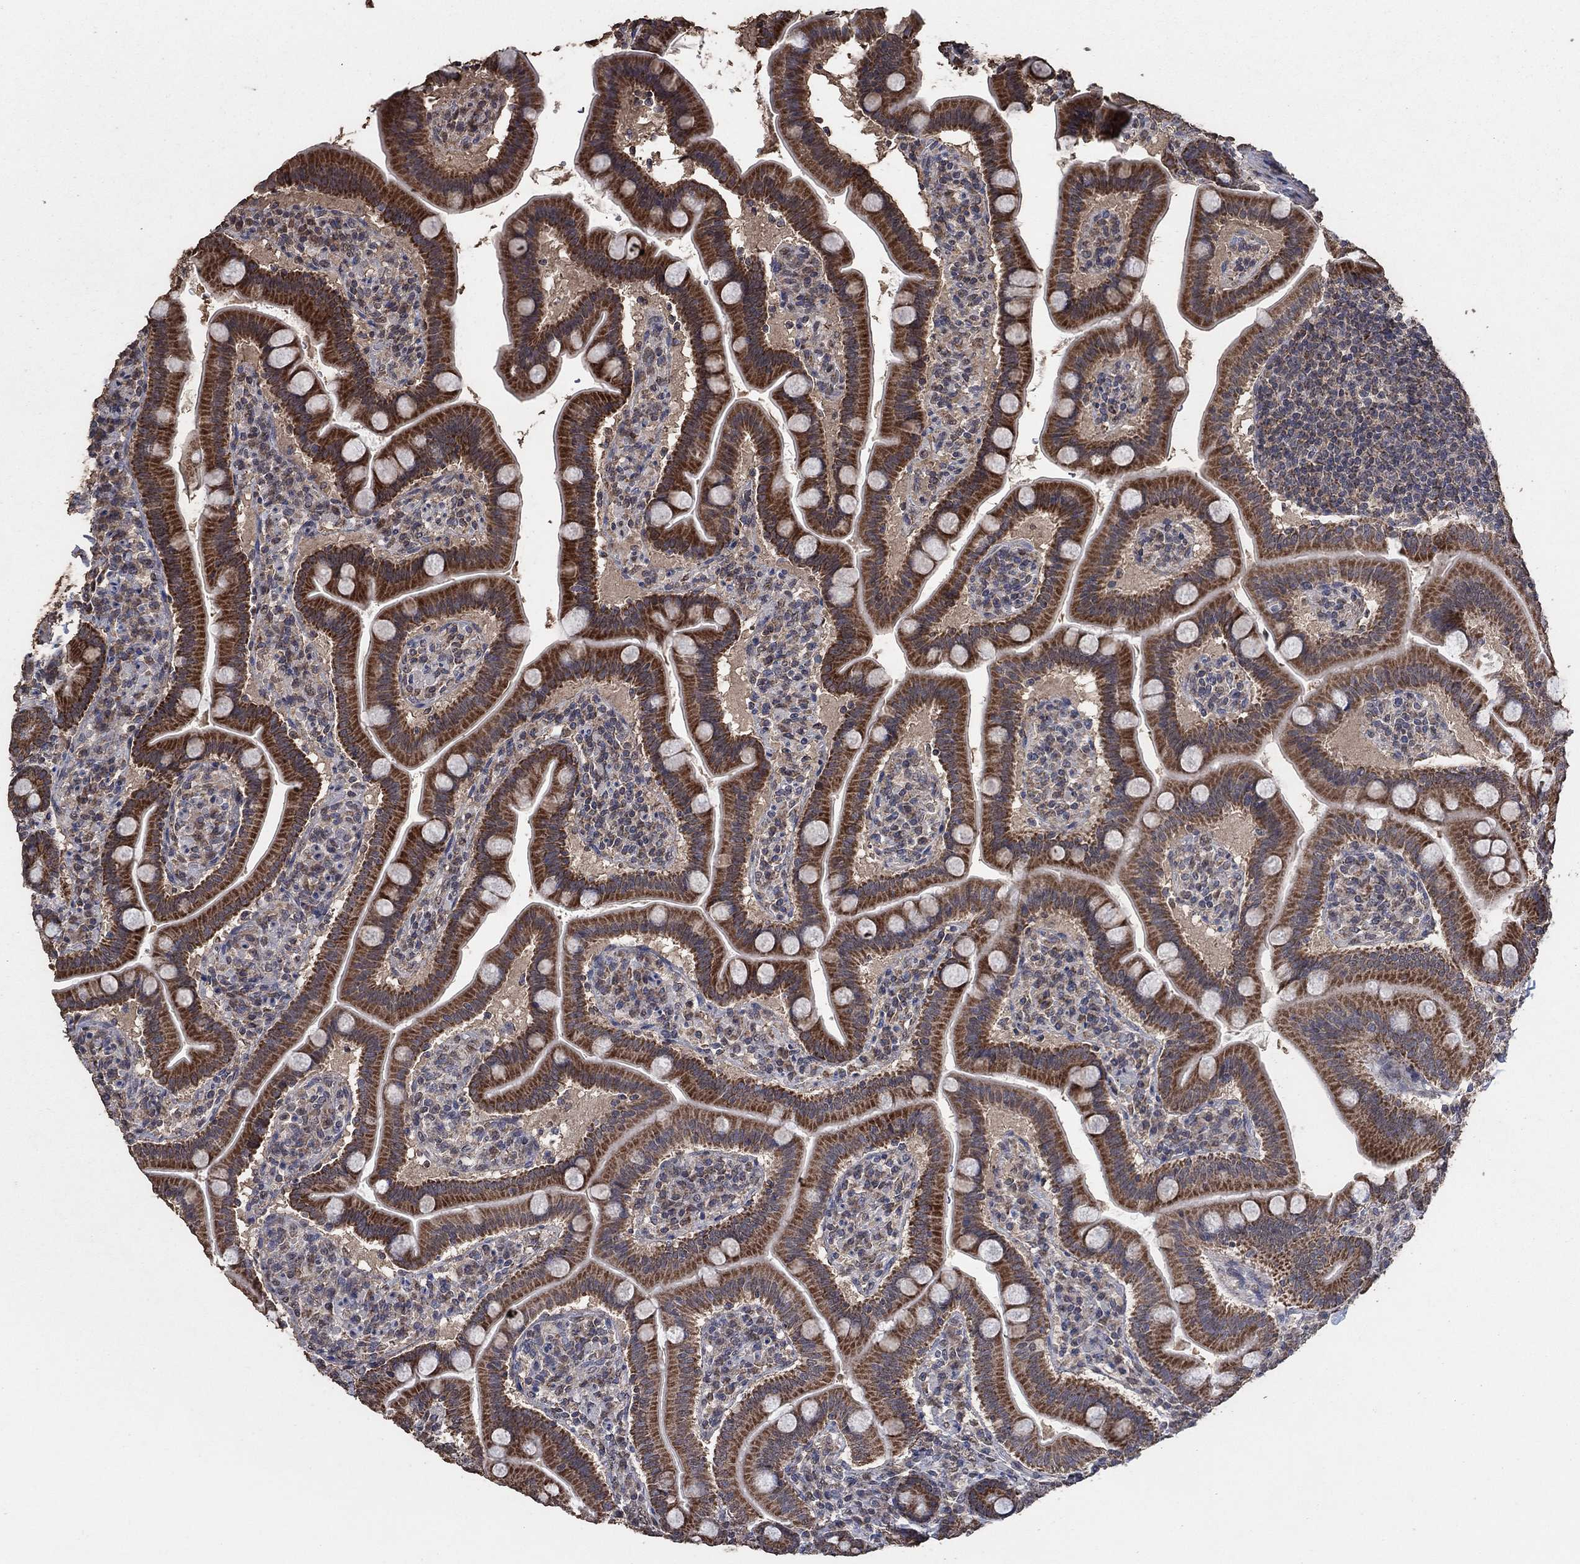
{"staining": {"intensity": "strong", "quantity": ">75%", "location": "cytoplasmic/membranous"}, "tissue": "small intestine", "cell_type": "Glandular cells", "image_type": "normal", "snomed": [{"axis": "morphology", "description": "Normal tissue, NOS"}, {"axis": "topography", "description": "Small intestine"}], "caption": "This image reveals immunohistochemistry staining of unremarkable small intestine, with high strong cytoplasmic/membranous staining in approximately >75% of glandular cells.", "gene": "MRPS24", "patient": {"sex": "male", "age": 66}}